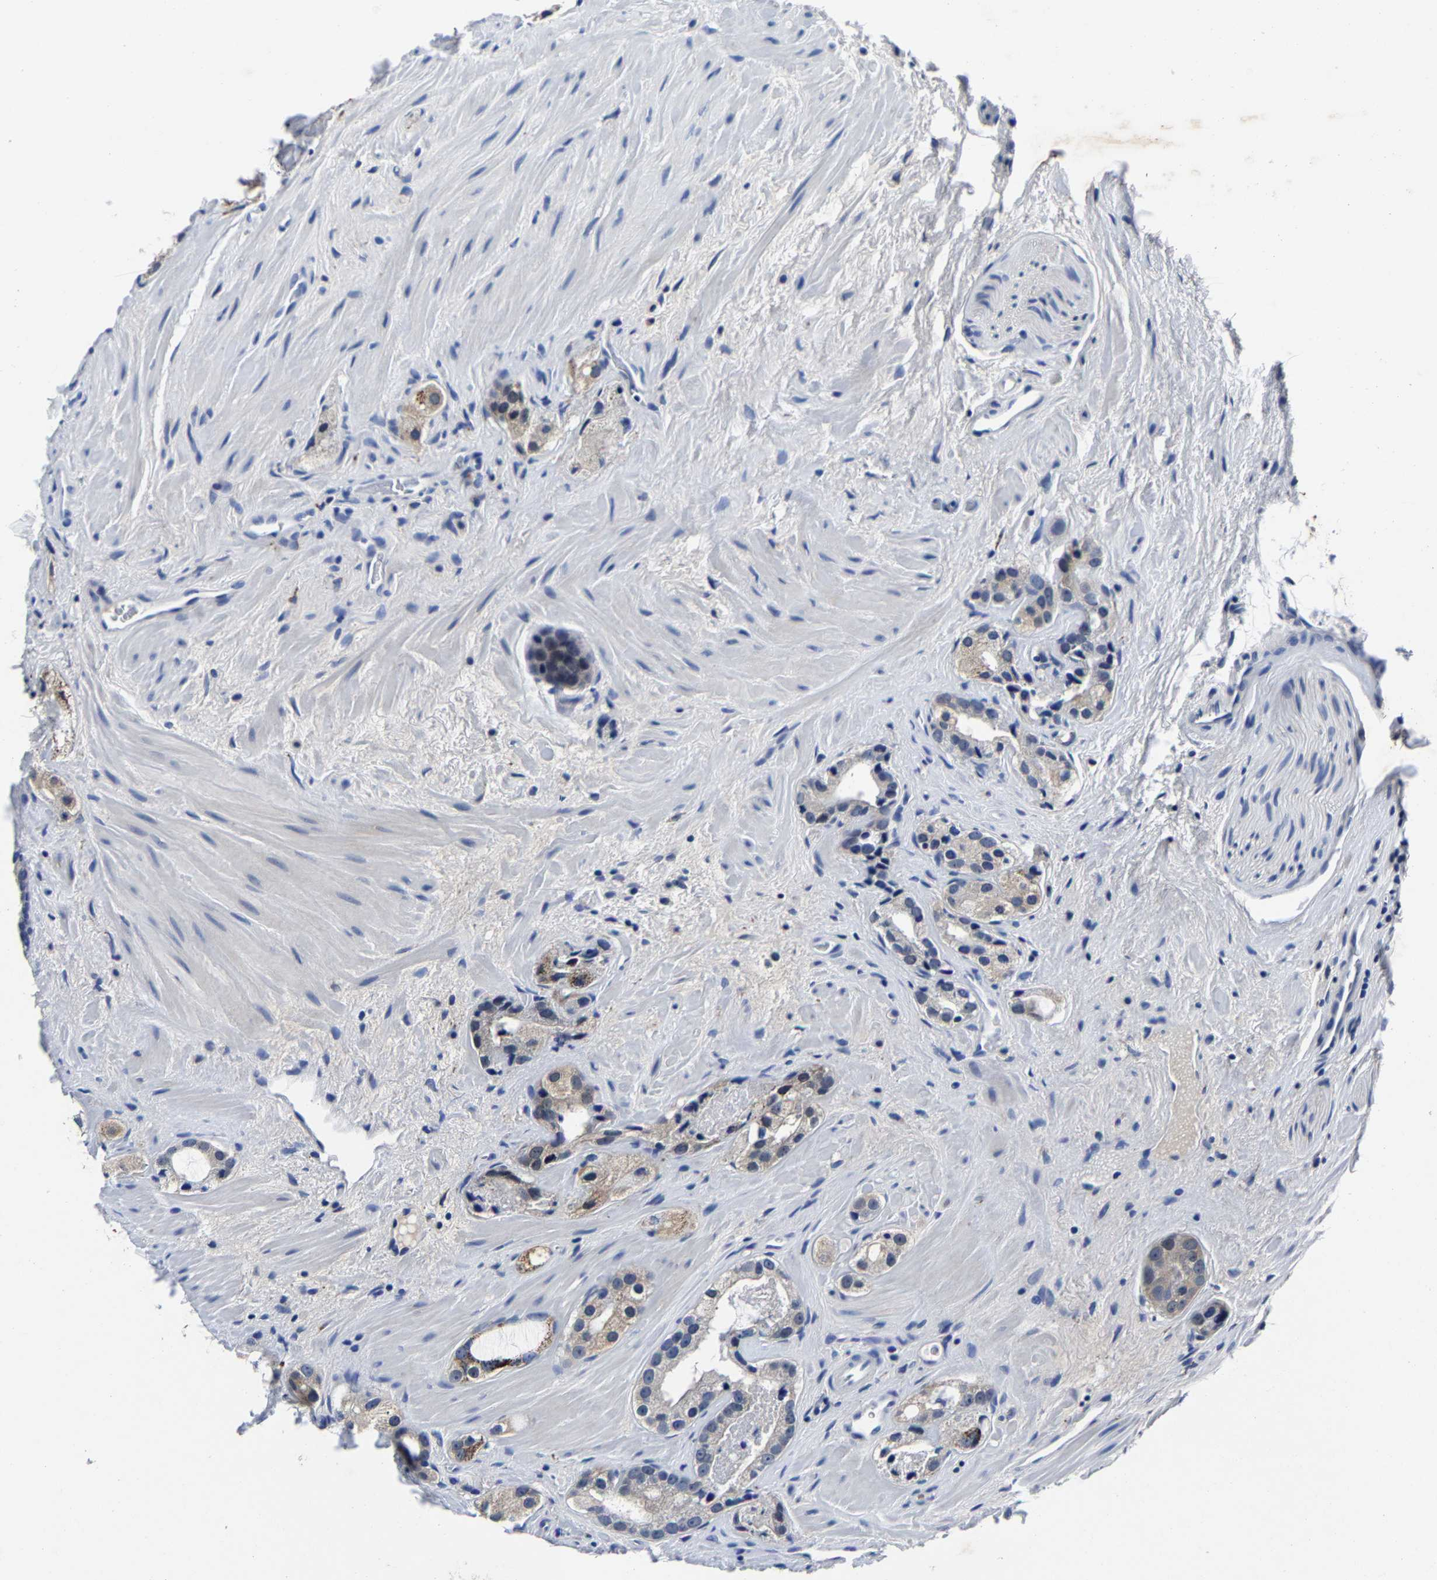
{"staining": {"intensity": "weak", "quantity": "25%-75%", "location": "cytoplasmic/membranous"}, "tissue": "prostate cancer", "cell_type": "Tumor cells", "image_type": "cancer", "snomed": [{"axis": "morphology", "description": "Adenocarcinoma, High grade"}, {"axis": "topography", "description": "Prostate"}], "caption": "Immunohistochemical staining of human prostate cancer shows low levels of weak cytoplasmic/membranous staining in about 25%-75% of tumor cells. The protein is shown in brown color, while the nuclei are stained blue.", "gene": "PSPH", "patient": {"sex": "male", "age": 63}}